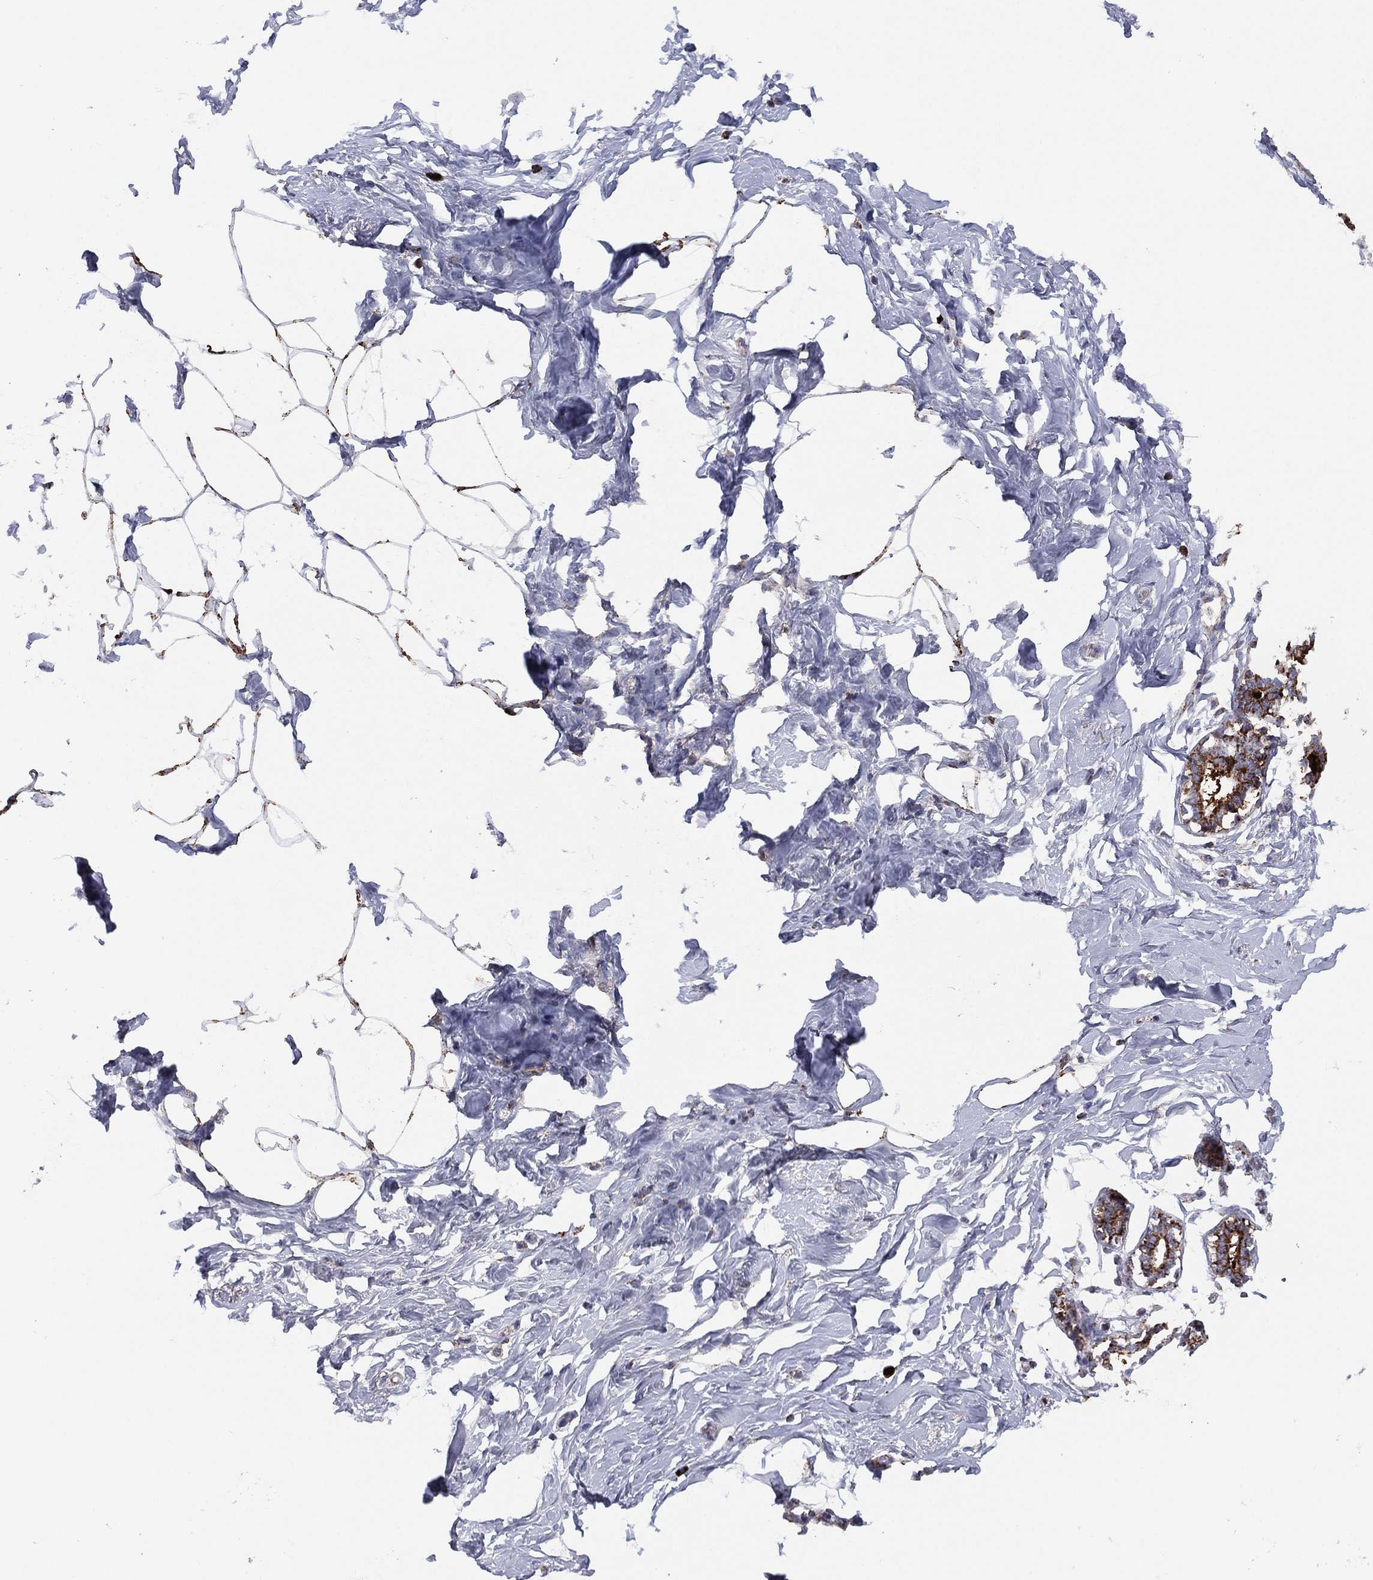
{"staining": {"intensity": "moderate", "quantity": "<25%", "location": "cytoplasmic/membranous"}, "tissue": "breast", "cell_type": "Adipocytes", "image_type": "normal", "snomed": [{"axis": "morphology", "description": "Normal tissue, NOS"}, {"axis": "morphology", "description": "Lobular carcinoma, in situ"}, {"axis": "topography", "description": "Breast"}], "caption": "A high-resolution micrograph shows IHC staining of normal breast, which exhibits moderate cytoplasmic/membranous staining in approximately <25% of adipocytes.", "gene": "PPP2R5A", "patient": {"sex": "female", "age": 35}}